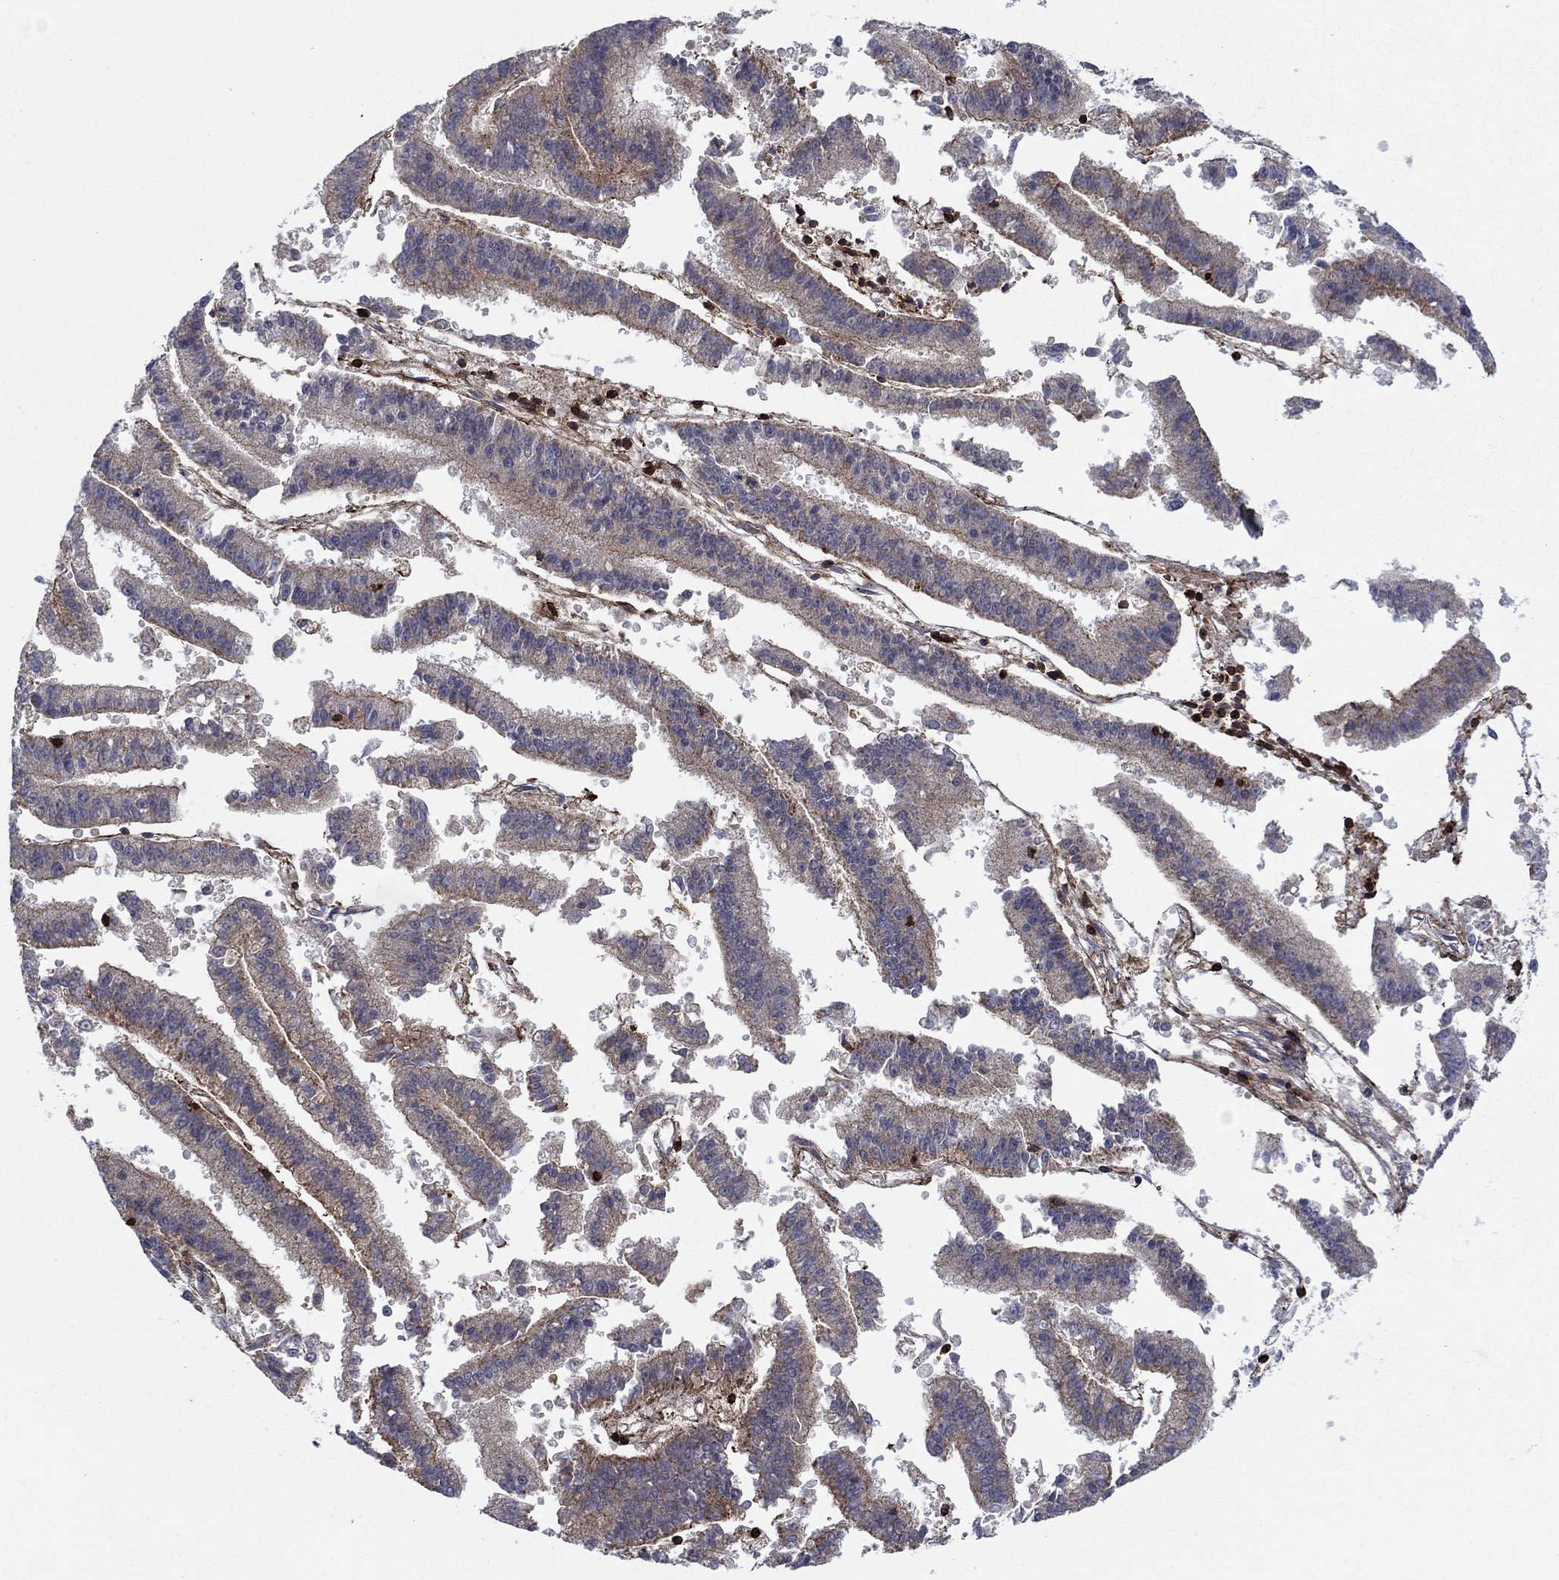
{"staining": {"intensity": "moderate", "quantity": "25%-75%", "location": "cytoplasmic/membranous"}, "tissue": "endometrial cancer", "cell_type": "Tumor cells", "image_type": "cancer", "snomed": [{"axis": "morphology", "description": "Adenocarcinoma, NOS"}, {"axis": "topography", "description": "Endometrium"}], "caption": "Protein expression analysis of endometrial cancer (adenocarcinoma) exhibits moderate cytoplasmic/membranous expression in about 25%-75% of tumor cells. (Stains: DAB in brown, nuclei in blue, Microscopy: brightfield microscopy at high magnification).", "gene": "PAG1", "patient": {"sex": "female", "age": 66}}